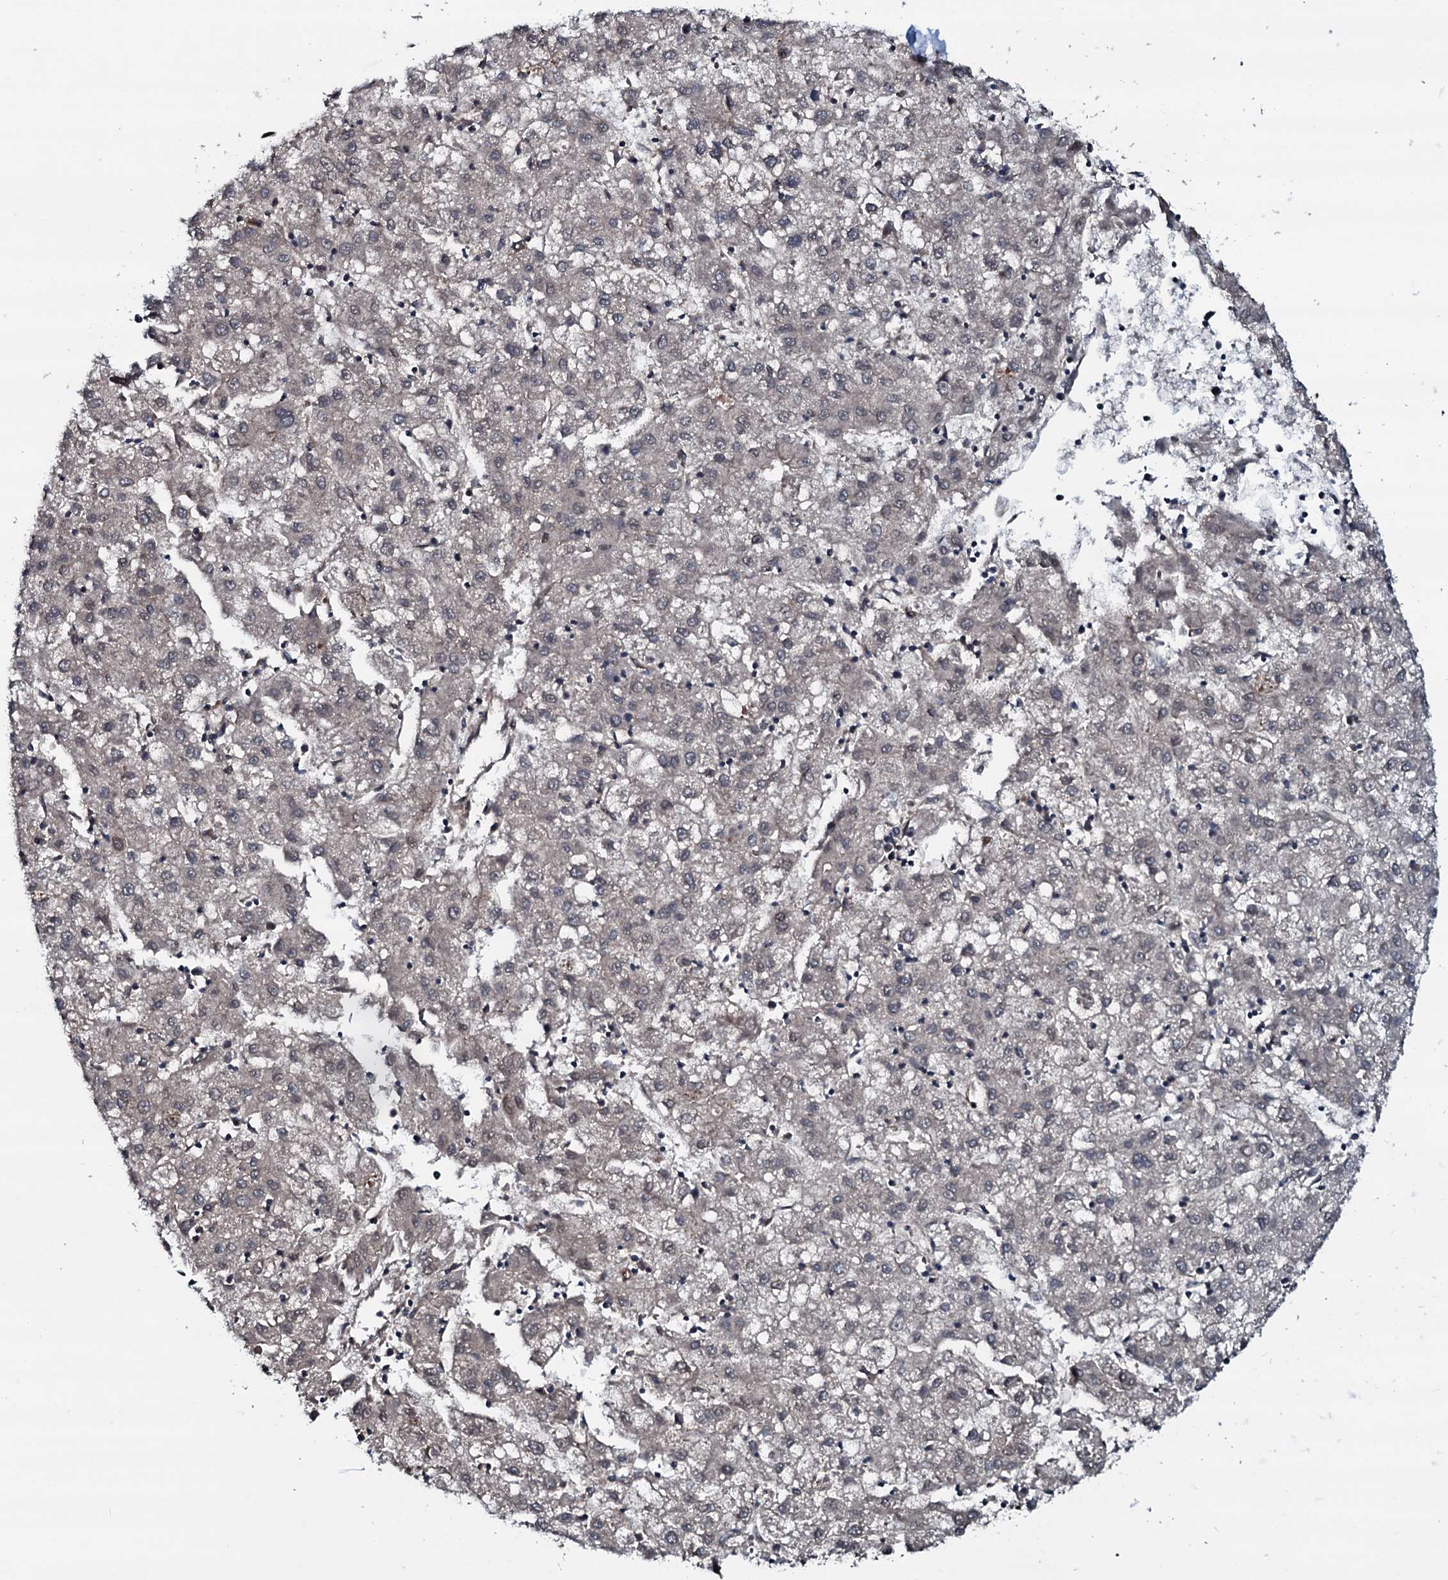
{"staining": {"intensity": "weak", "quantity": "<25%", "location": "nuclear"}, "tissue": "liver cancer", "cell_type": "Tumor cells", "image_type": "cancer", "snomed": [{"axis": "morphology", "description": "Carcinoma, Hepatocellular, NOS"}, {"axis": "topography", "description": "Liver"}], "caption": "The image exhibits no significant expression in tumor cells of hepatocellular carcinoma (liver).", "gene": "OGFOD2", "patient": {"sex": "male", "age": 72}}